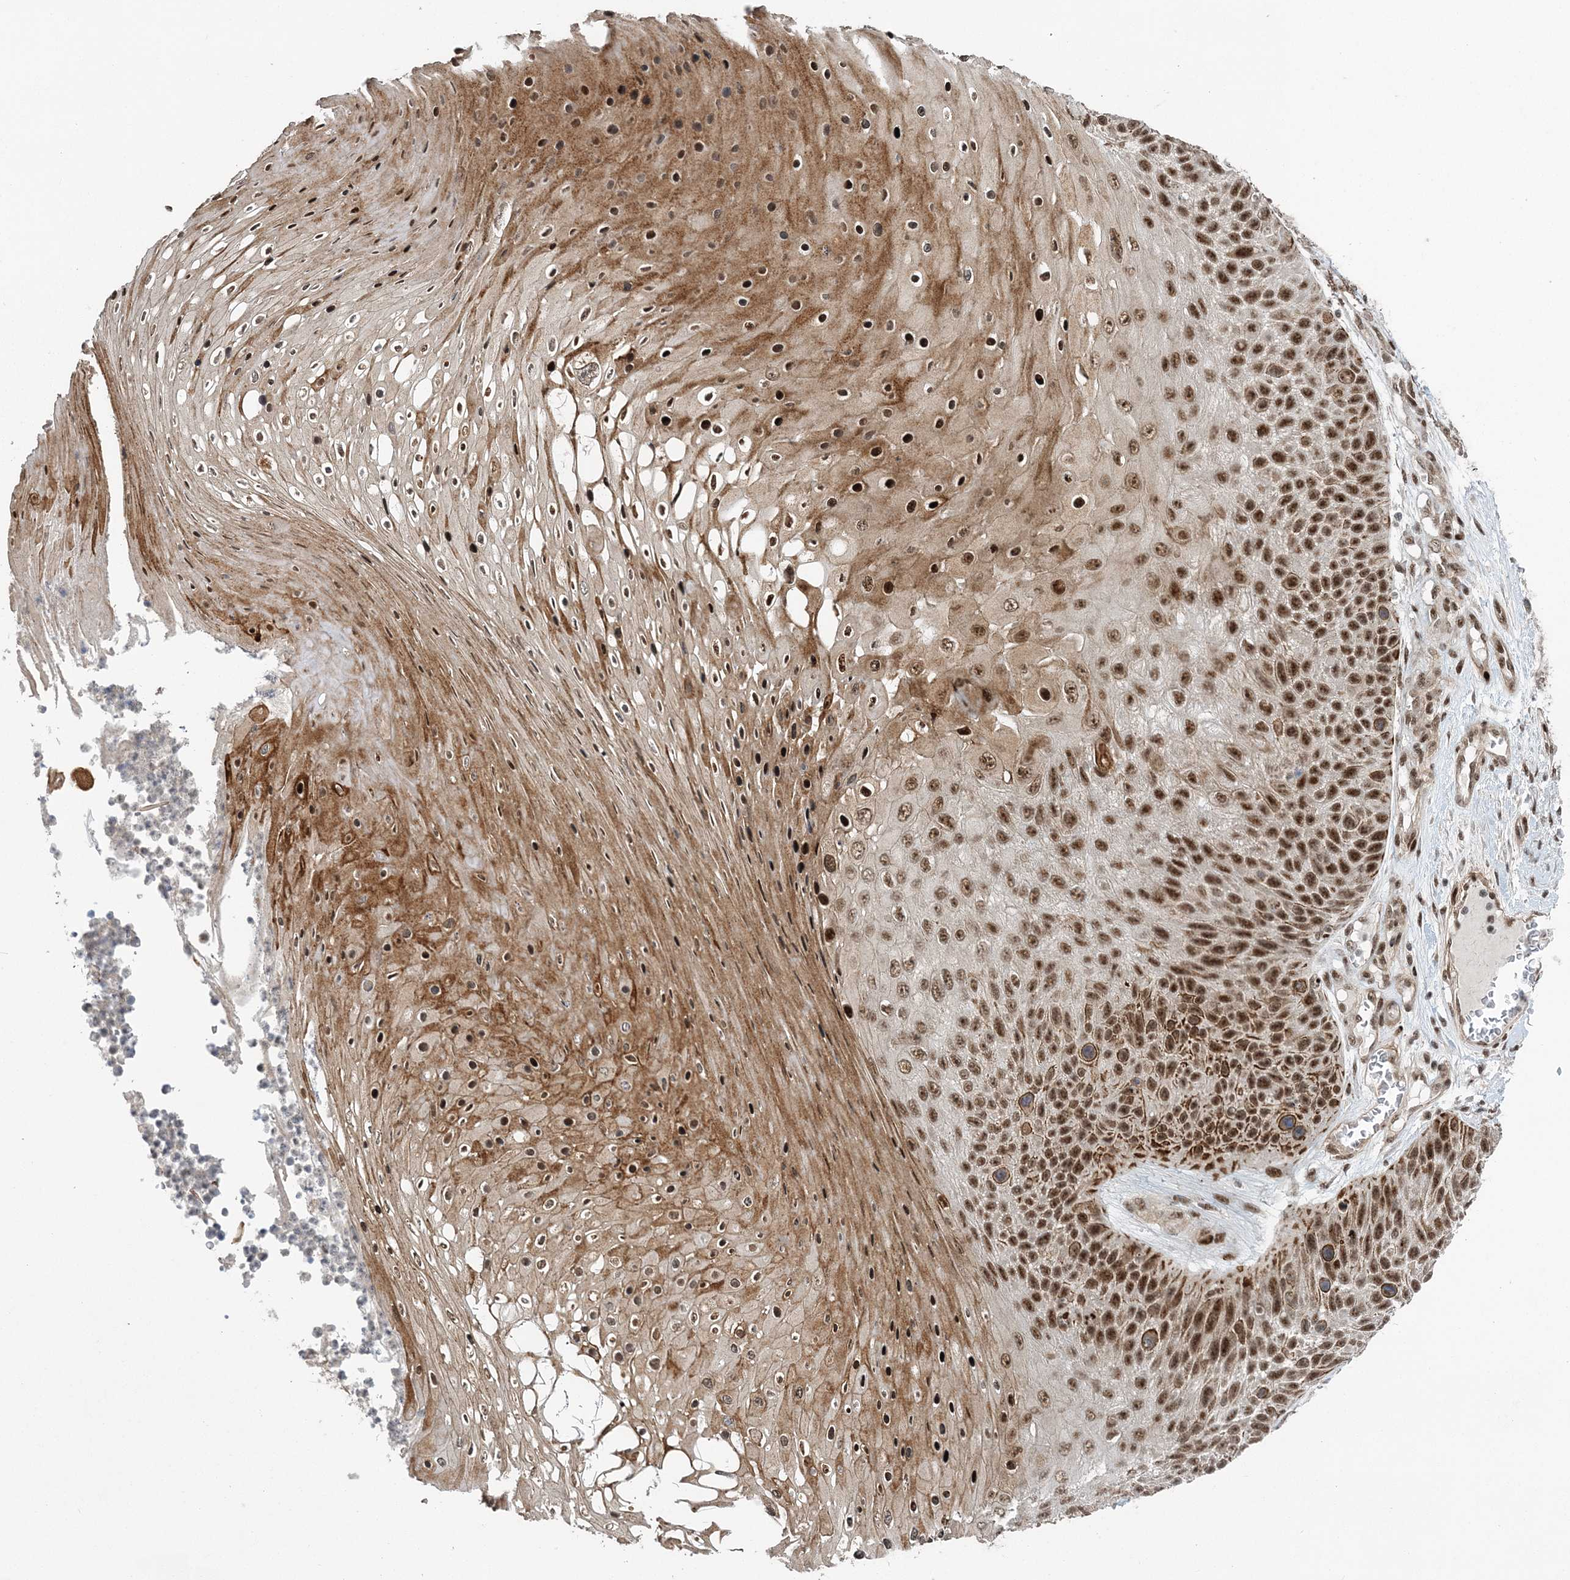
{"staining": {"intensity": "strong", "quantity": ">75%", "location": "cytoplasmic/membranous,nuclear"}, "tissue": "skin cancer", "cell_type": "Tumor cells", "image_type": "cancer", "snomed": [{"axis": "morphology", "description": "Squamous cell carcinoma, NOS"}, {"axis": "topography", "description": "Skin"}], "caption": "Brown immunohistochemical staining in human skin cancer demonstrates strong cytoplasmic/membranous and nuclear staining in approximately >75% of tumor cells. (DAB (3,3'-diaminobenzidine) = brown stain, brightfield microscopy at high magnification).", "gene": "CWC22", "patient": {"sex": "female", "age": 88}}